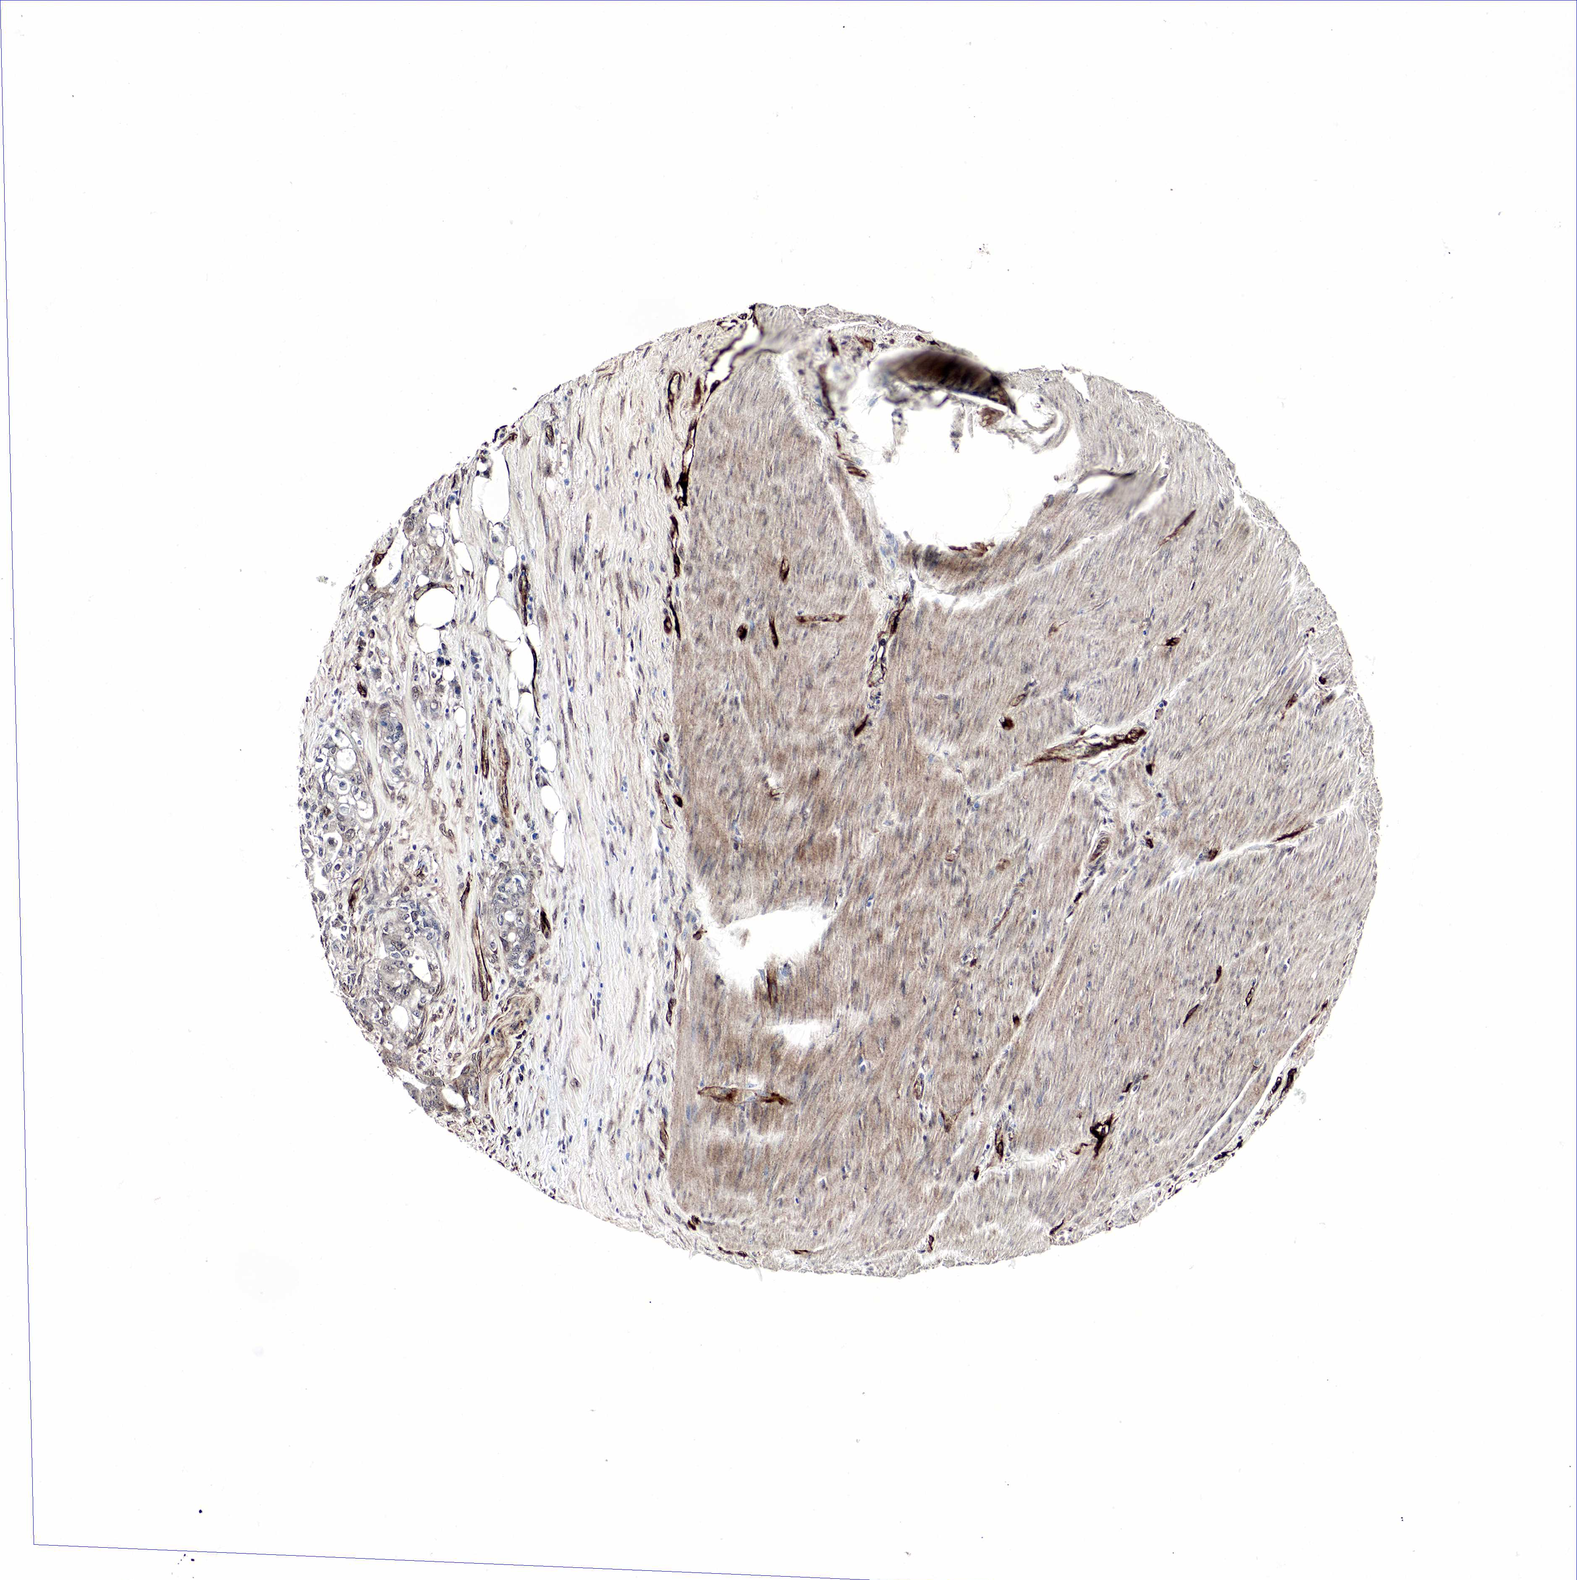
{"staining": {"intensity": "weak", "quantity": "<25%", "location": "cytoplasmic/membranous"}, "tissue": "colorectal cancer", "cell_type": "Tumor cells", "image_type": "cancer", "snomed": [{"axis": "morphology", "description": "Adenocarcinoma, NOS"}, {"axis": "topography", "description": "Rectum"}], "caption": "Human adenocarcinoma (colorectal) stained for a protein using immunohistochemistry demonstrates no staining in tumor cells.", "gene": "SPIN1", "patient": {"sex": "female", "age": 57}}